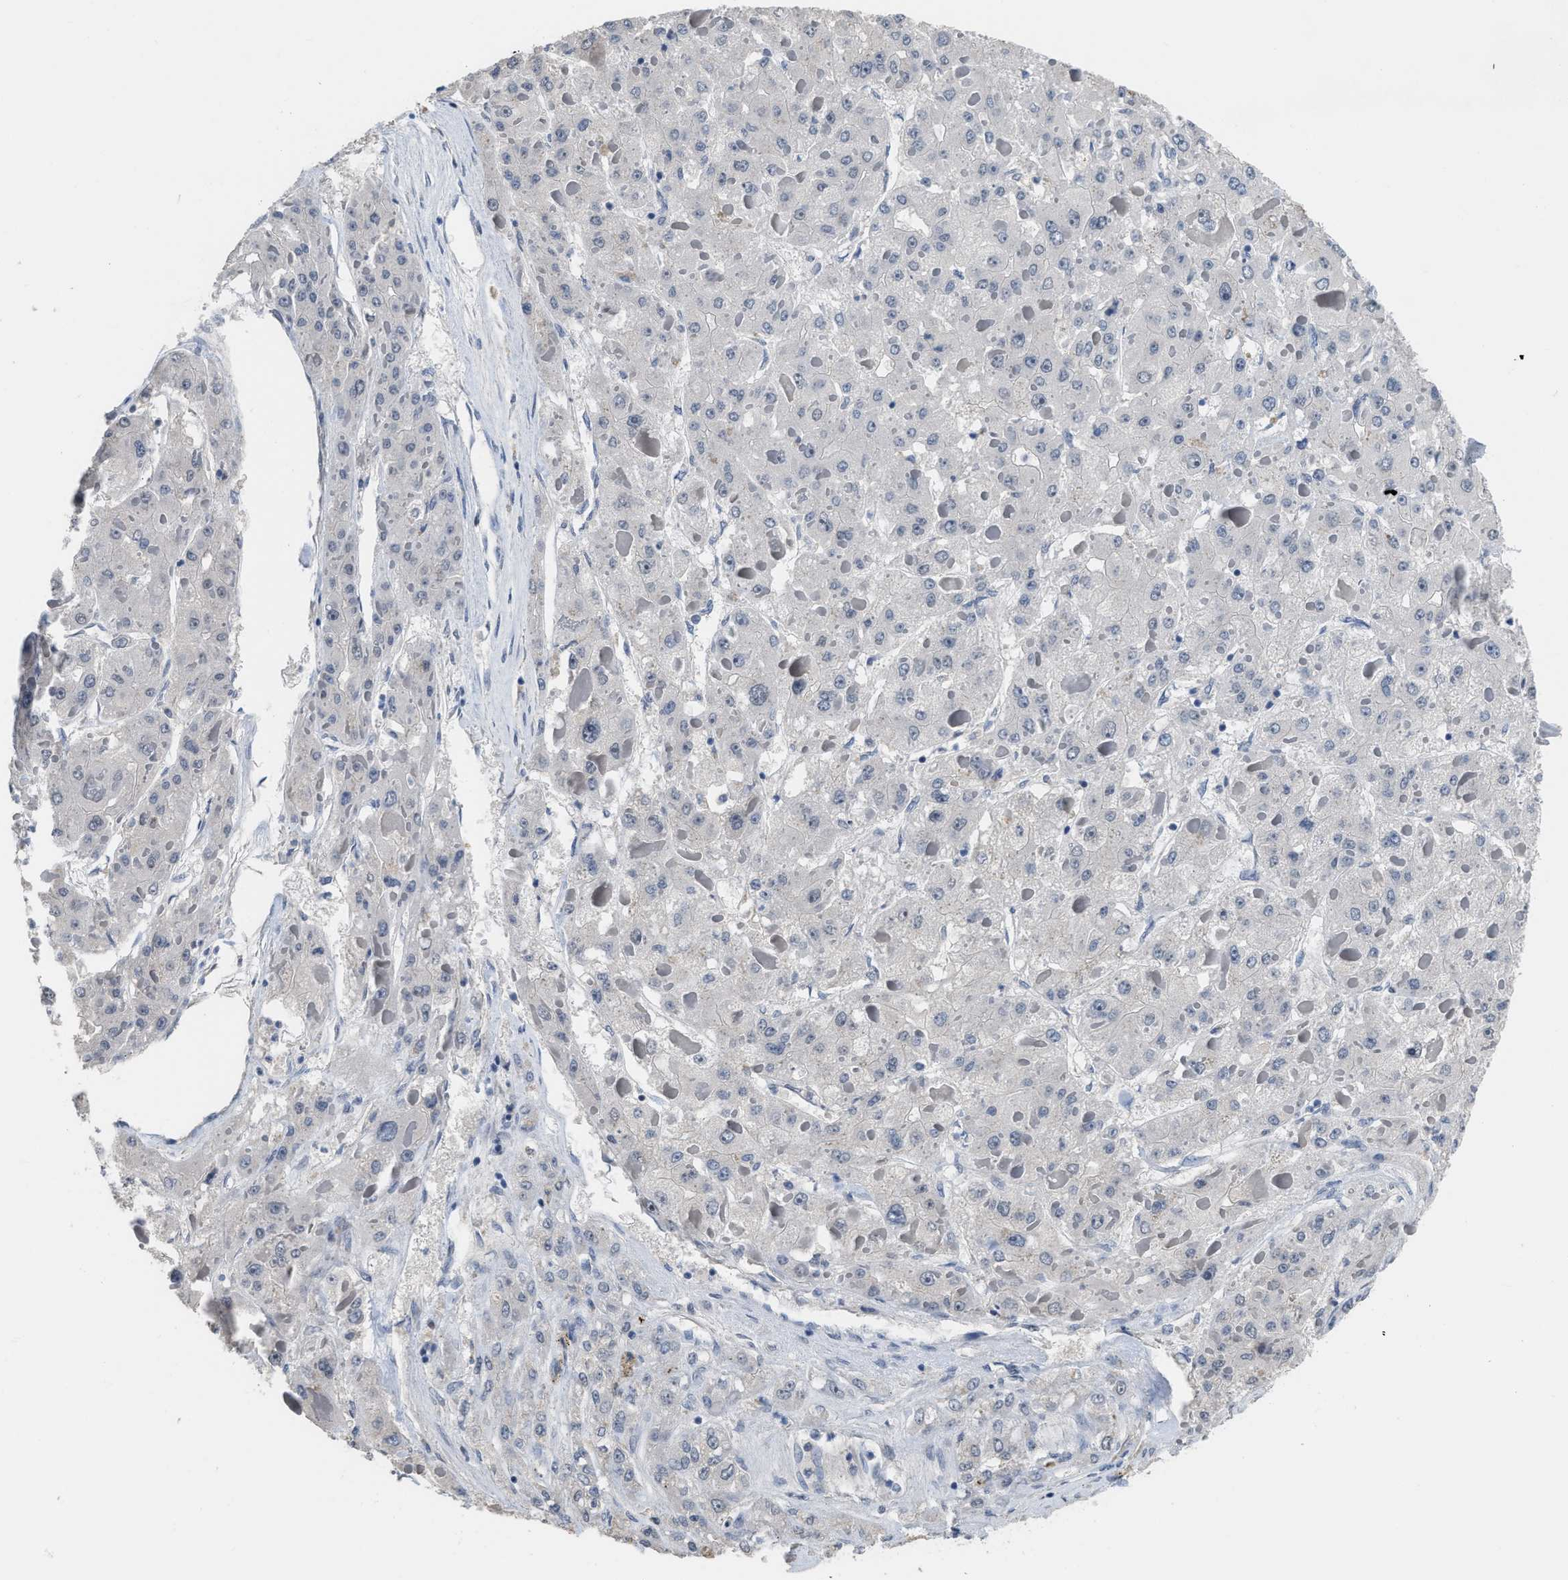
{"staining": {"intensity": "negative", "quantity": "none", "location": "none"}, "tissue": "liver cancer", "cell_type": "Tumor cells", "image_type": "cancer", "snomed": [{"axis": "morphology", "description": "Carcinoma, Hepatocellular, NOS"}, {"axis": "topography", "description": "Liver"}], "caption": "Immunohistochemistry of human liver hepatocellular carcinoma demonstrates no positivity in tumor cells.", "gene": "SETDB1", "patient": {"sex": "female", "age": 73}}